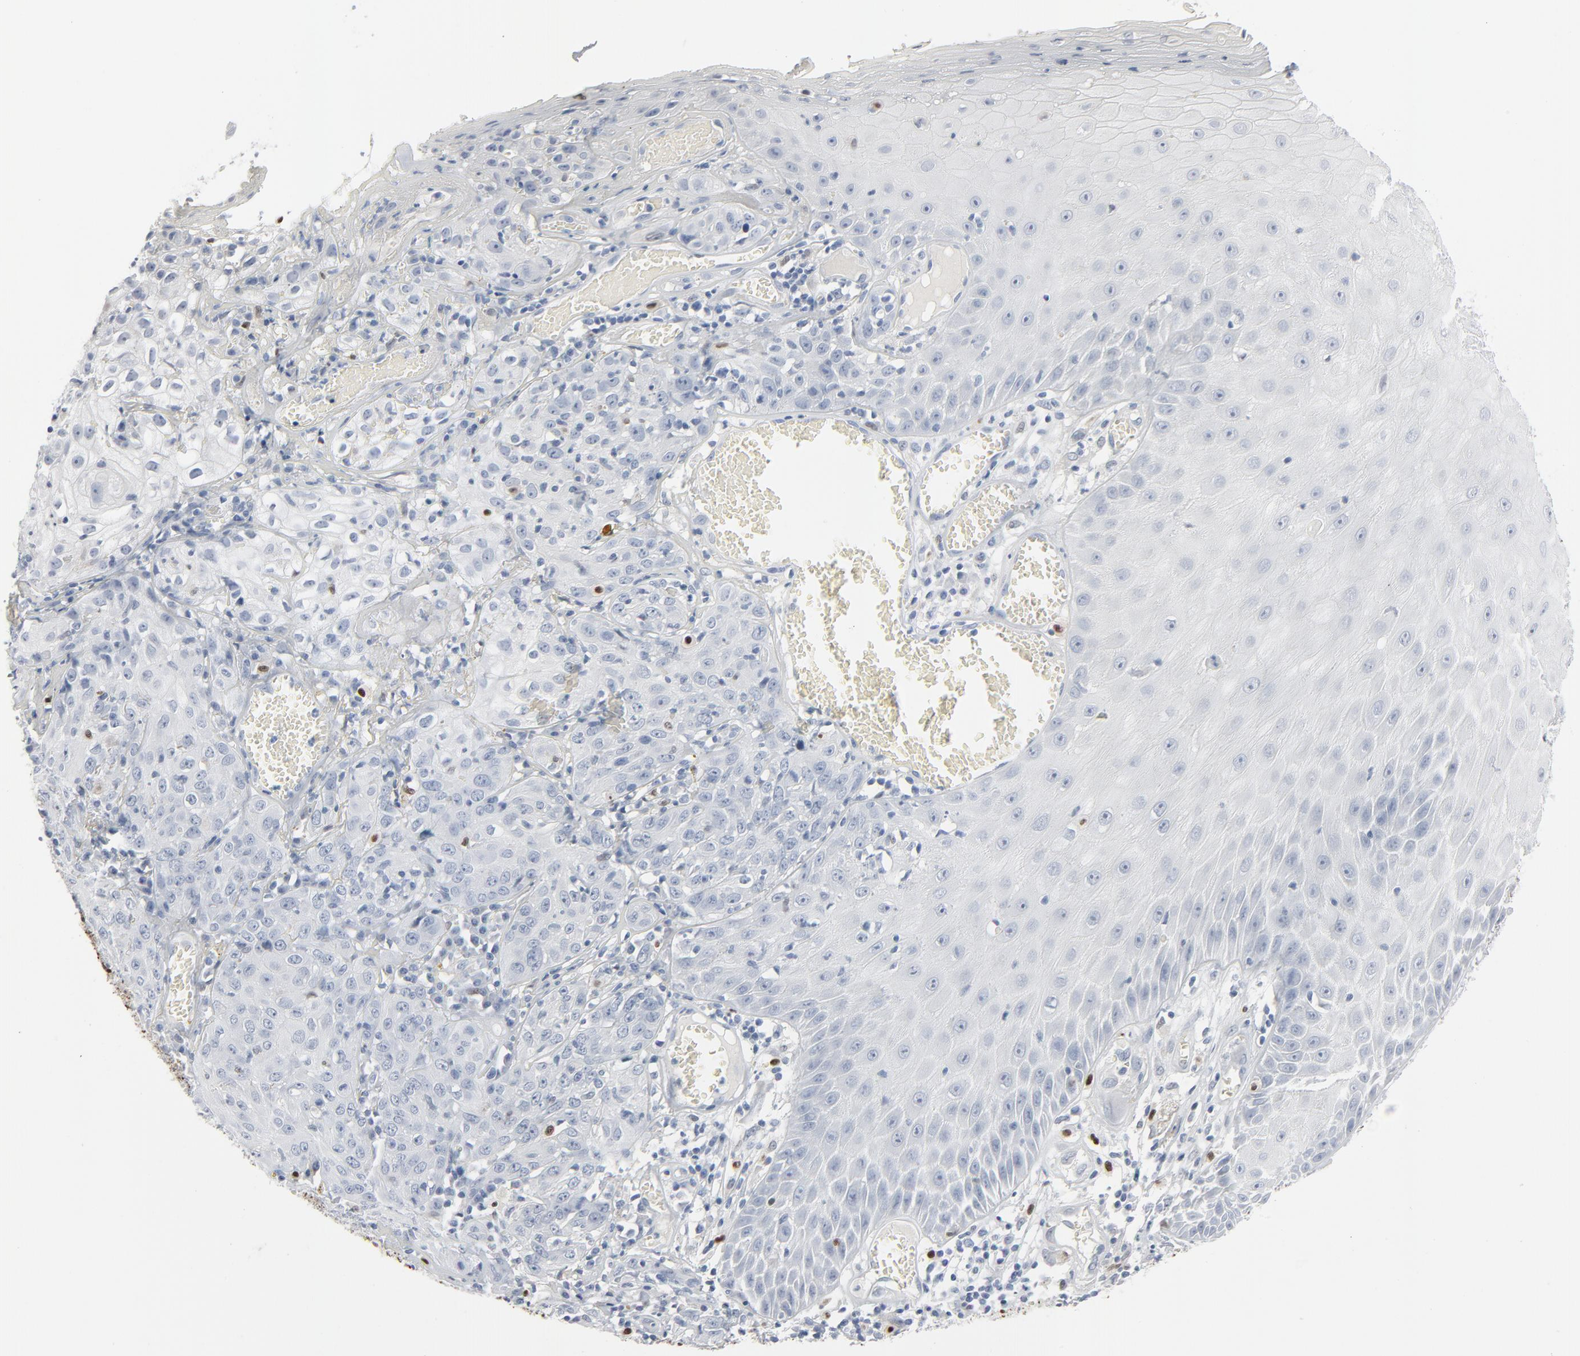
{"staining": {"intensity": "strong", "quantity": "<25%", "location": "nuclear"}, "tissue": "skin cancer", "cell_type": "Tumor cells", "image_type": "cancer", "snomed": [{"axis": "morphology", "description": "Squamous cell carcinoma, NOS"}, {"axis": "topography", "description": "Skin"}], "caption": "This is an image of immunohistochemistry (IHC) staining of skin squamous cell carcinoma, which shows strong positivity in the nuclear of tumor cells.", "gene": "MITF", "patient": {"sex": "male", "age": 65}}